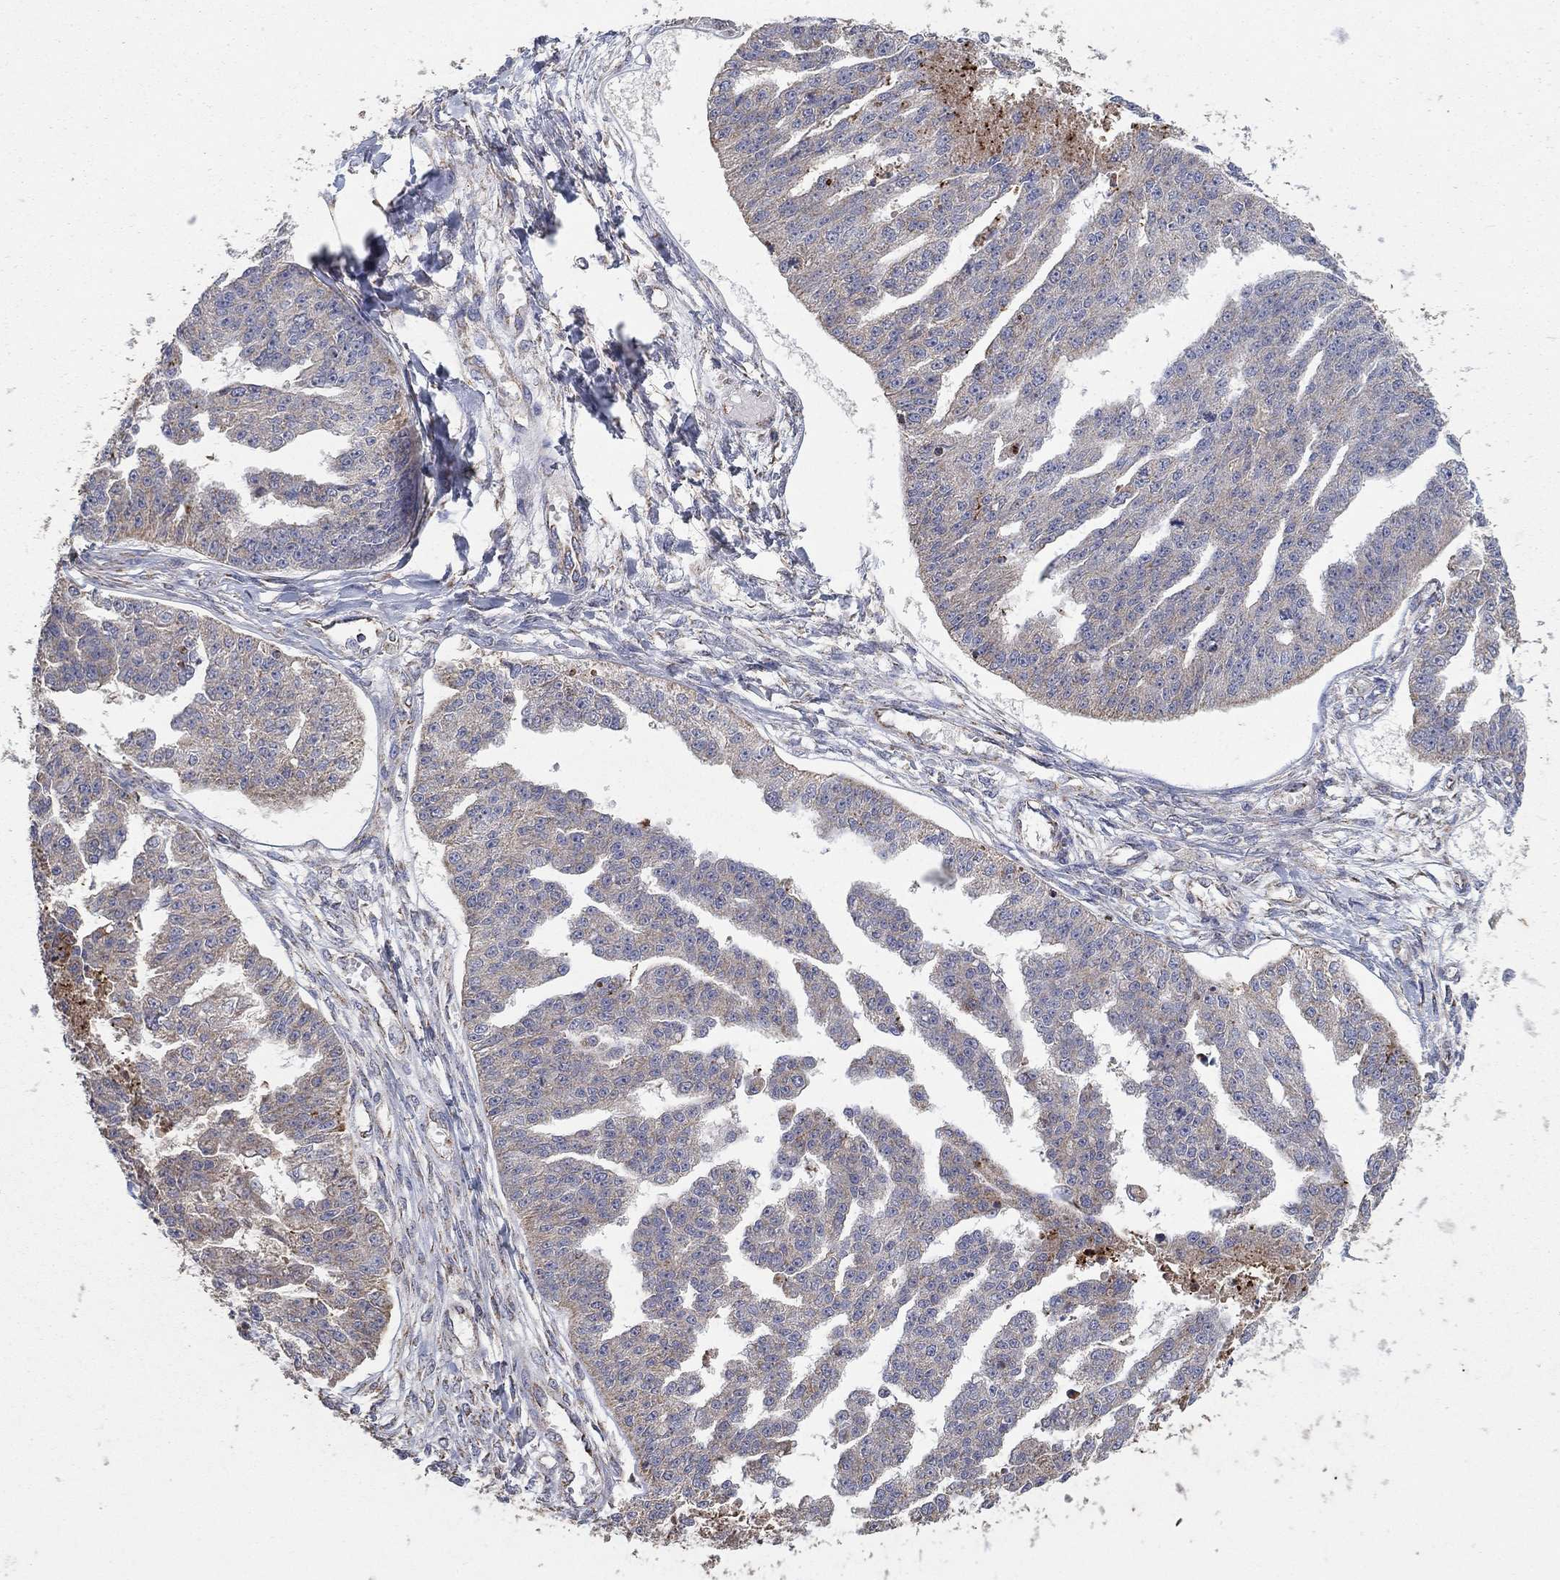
{"staining": {"intensity": "weak", "quantity": "<25%", "location": "cytoplasmic/membranous"}, "tissue": "ovarian cancer", "cell_type": "Tumor cells", "image_type": "cancer", "snomed": [{"axis": "morphology", "description": "Cystadenocarcinoma, serous, NOS"}, {"axis": "topography", "description": "Ovary"}], "caption": "Tumor cells are negative for brown protein staining in ovarian cancer (serous cystadenocarcinoma). (DAB (3,3'-diaminobenzidine) immunohistochemistry (IHC), high magnification).", "gene": "GPSM1", "patient": {"sex": "female", "age": 58}}